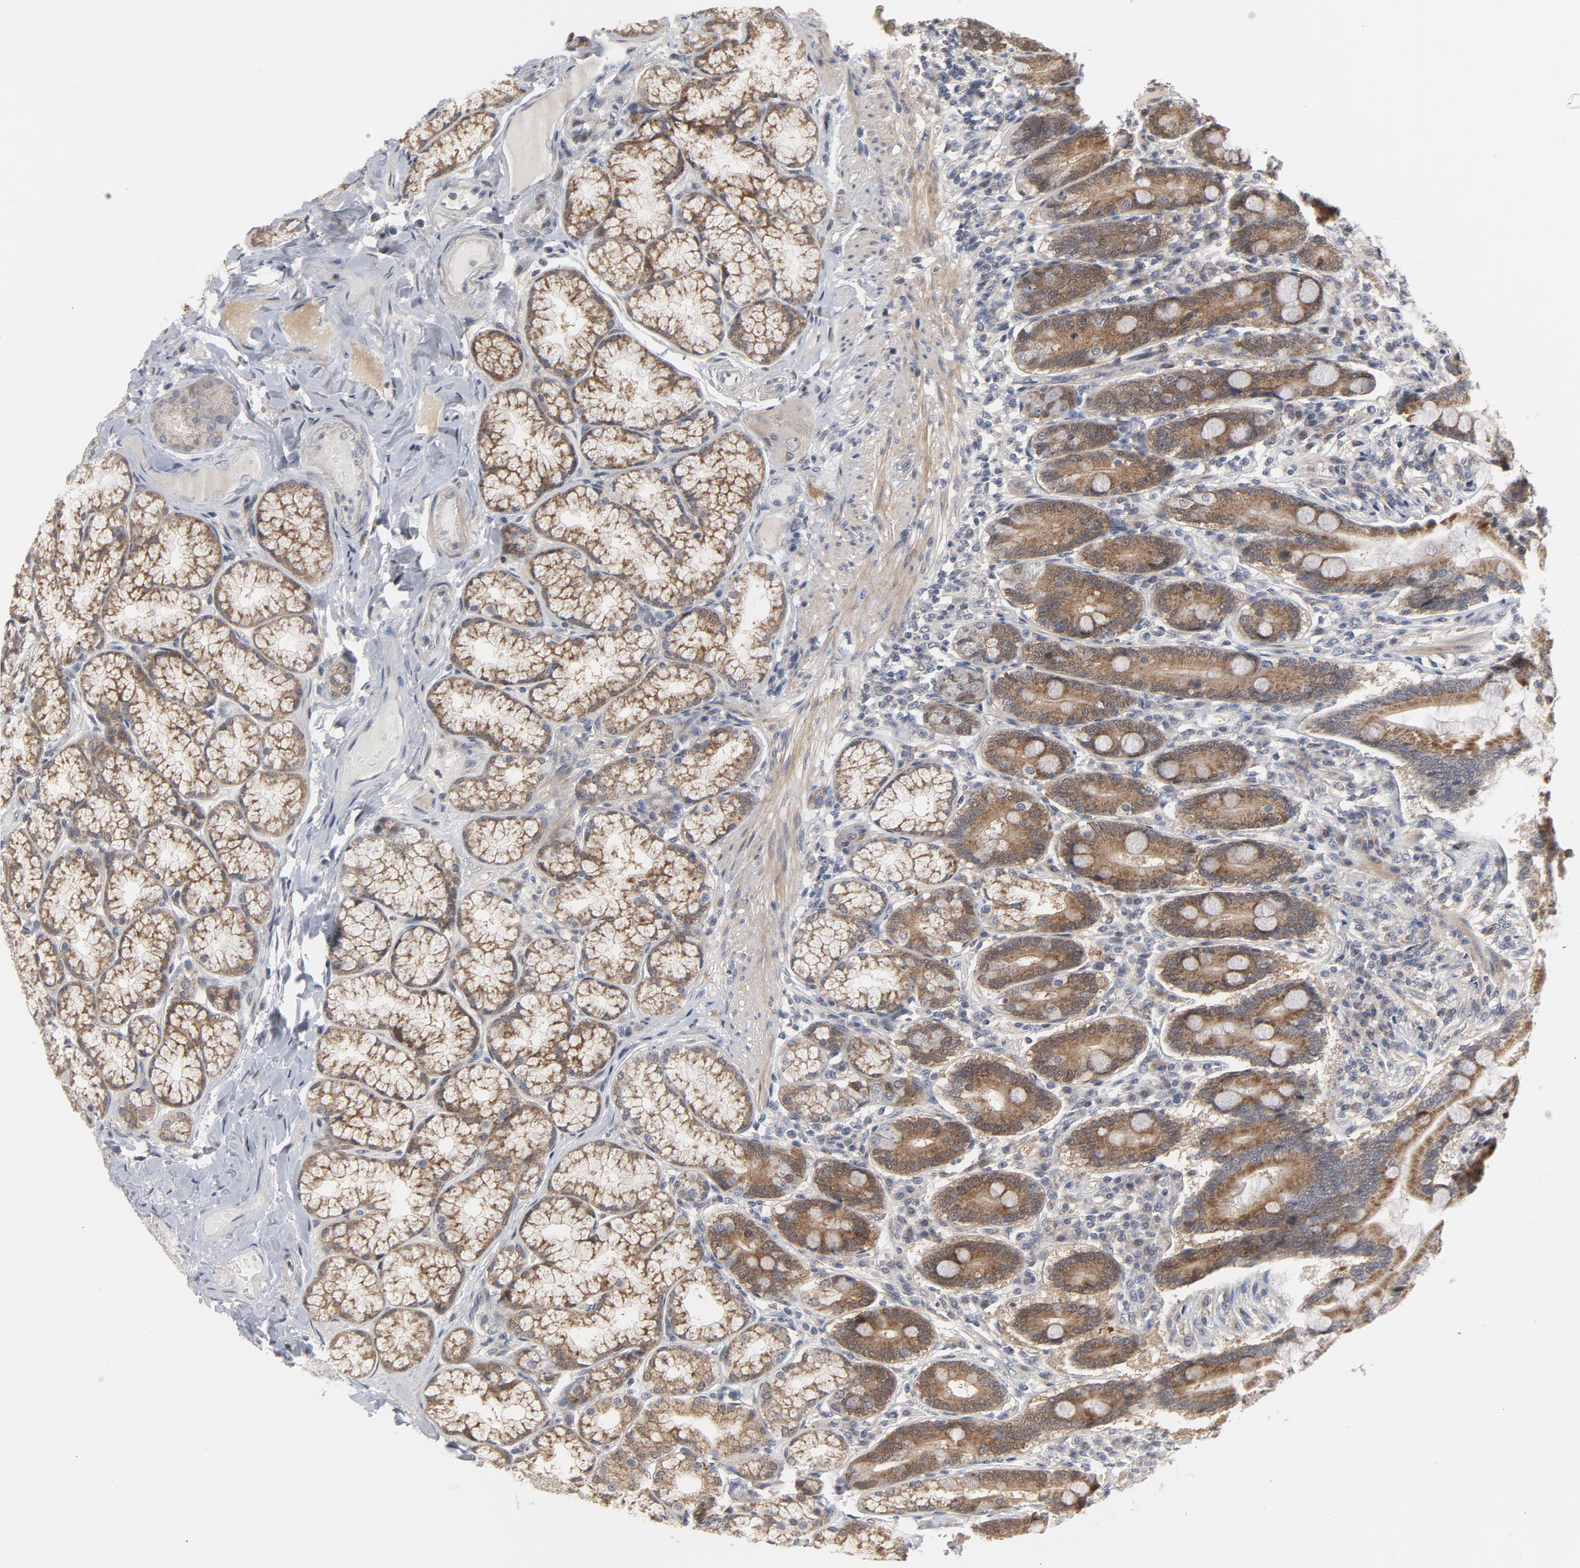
{"staining": {"intensity": "strong", "quantity": ">75%", "location": "cytoplasmic/membranous"}, "tissue": "duodenum", "cell_type": "Glandular cells", "image_type": "normal", "snomed": [{"axis": "morphology", "description": "Normal tissue, NOS"}, {"axis": "topography", "description": "Duodenum"}], "caption": "This photomicrograph exhibits immunohistochemistry (IHC) staining of benign duodenum, with high strong cytoplasmic/membranous staining in about >75% of glandular cells.", "gene": "PPP1R1B", "patient": {"sex": "female", "age": 64}}